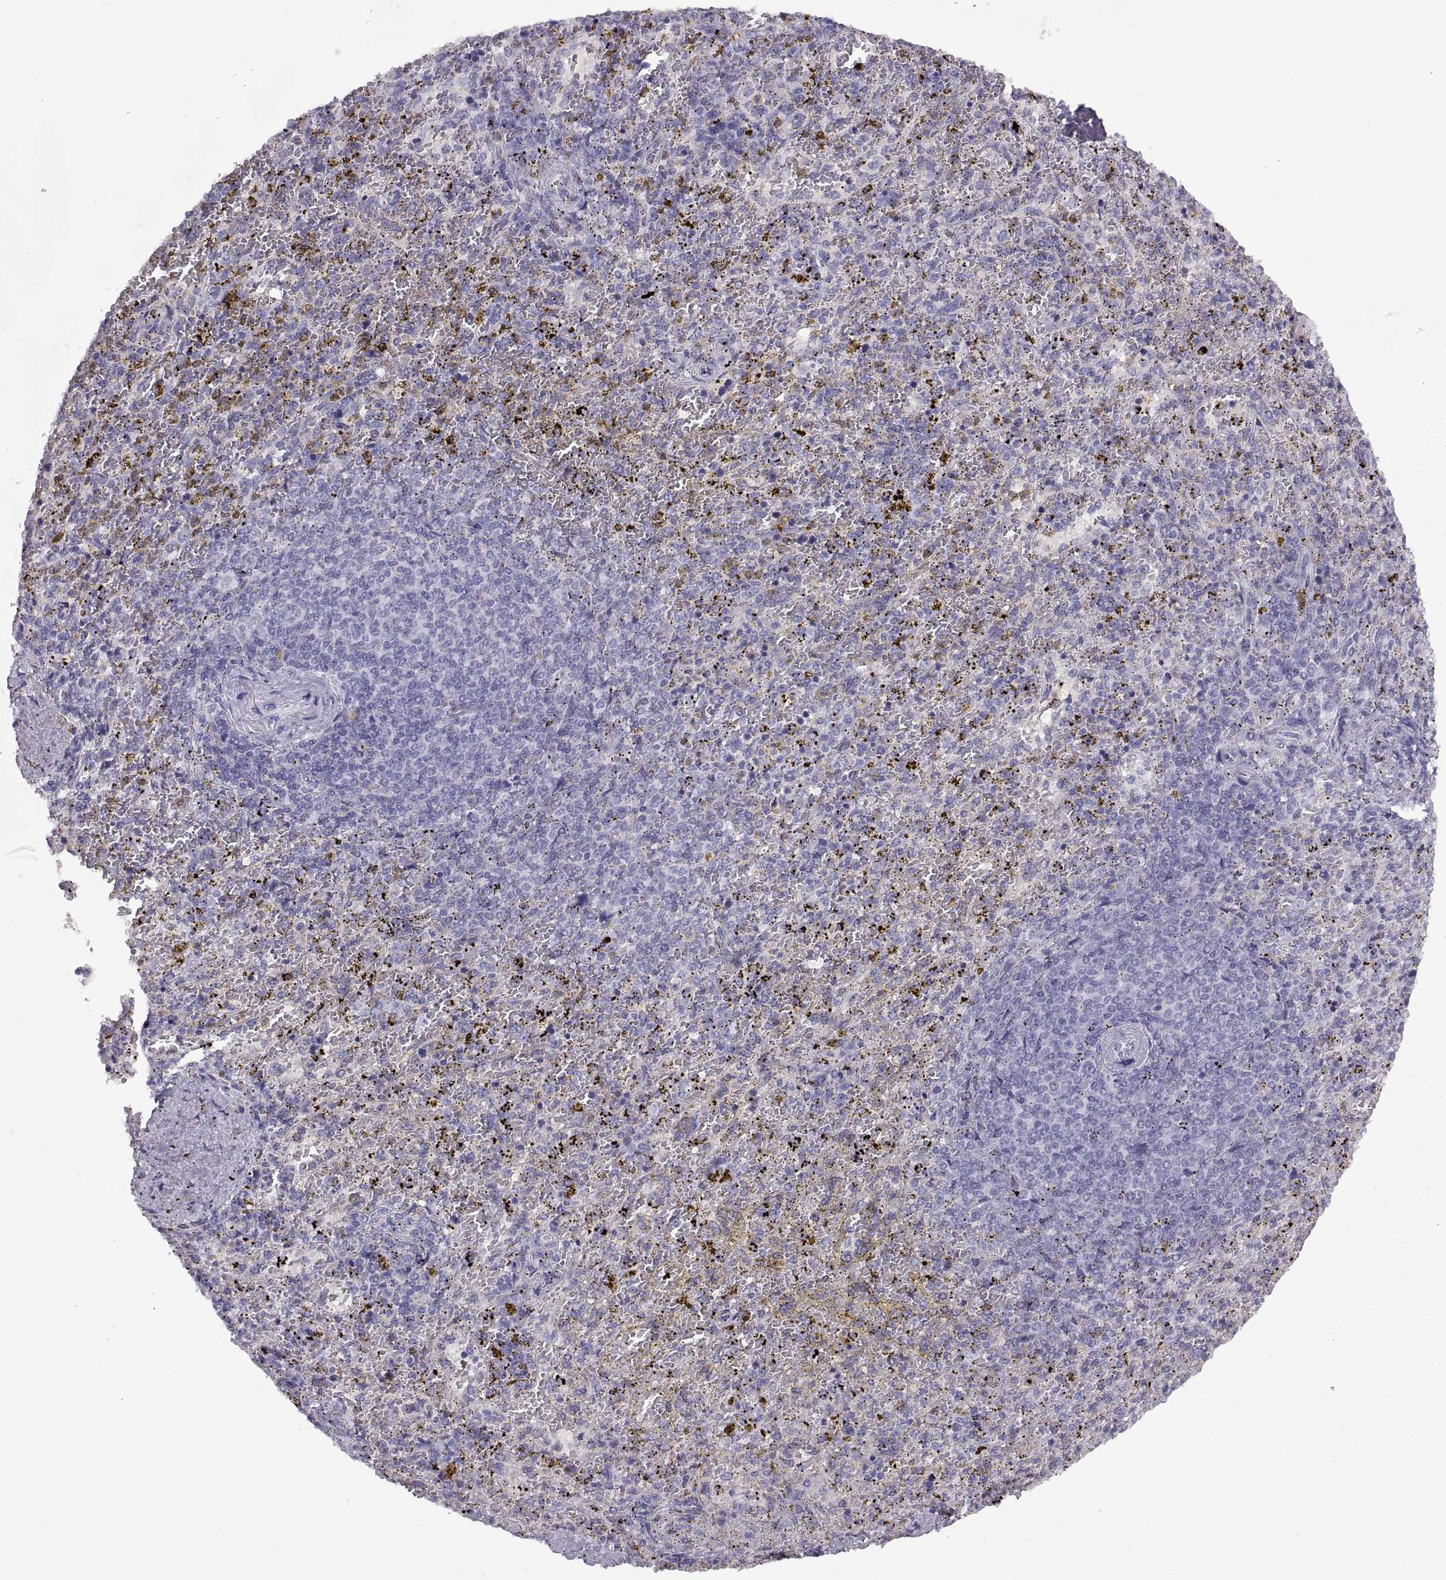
{"staining": {"intensity": "negative", "quantity": "none", "location": "none"}, "tissue": "spleen", "cell_type": "Cells in red pulp", "image_type": "normal", "snomed": [{"axis": "morphology", "description": "Normal tissue, NOS"}, {"axis": "topography", "description": "Spleen"}], "caption": "Immunohistochemistry (IHC) photomicrograph of normal spleen: spleen stained with DAB (3,3'-diaminobenzidine) reveals no significant protein expression in cells in red pulp.", "gene": "CRYBB3", "patient": {"sex": "female", "age": 50}}